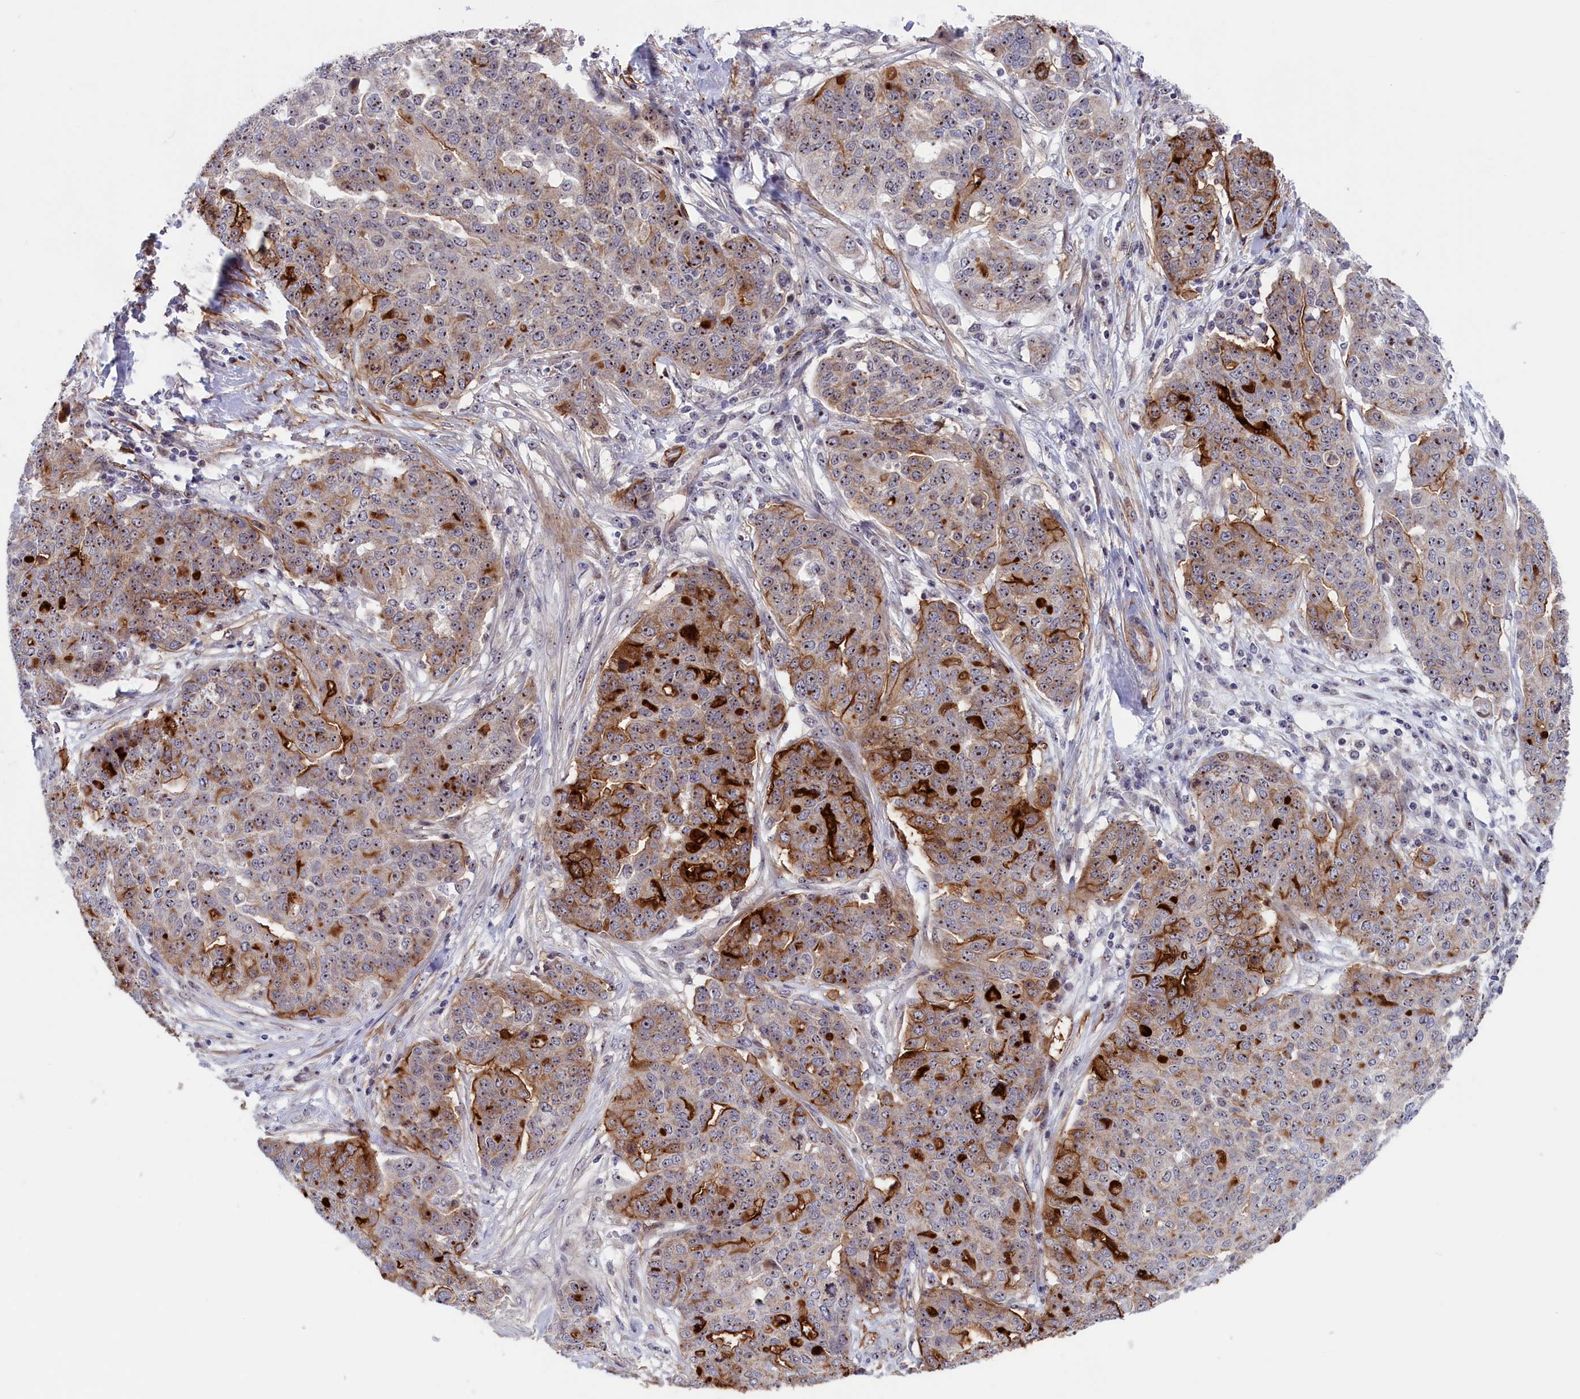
{"staining": {"intensity": "strong", "quantity": "<25%", "location": "cytoplasmic/membranous"}, "tissue": "ovarian cancer", "cell_type": "Tumor cells", "image_type": "cancer", "snomed": [{"axis": "morphology", "description": "Cystadenocarcinoma, serous, NOS"}, {"axis": "topography", "description": "Soft tissue"}, {"axis": "topography", "description": "Ovary"}], "caption": "A medium amount of strong cytoplasmic/membranous positivity is identified in approximately <25% of tumor cells in ovarian cancer tissue.", "gene": "PPAN", "patient": {"sex": "female", "age": 57}}